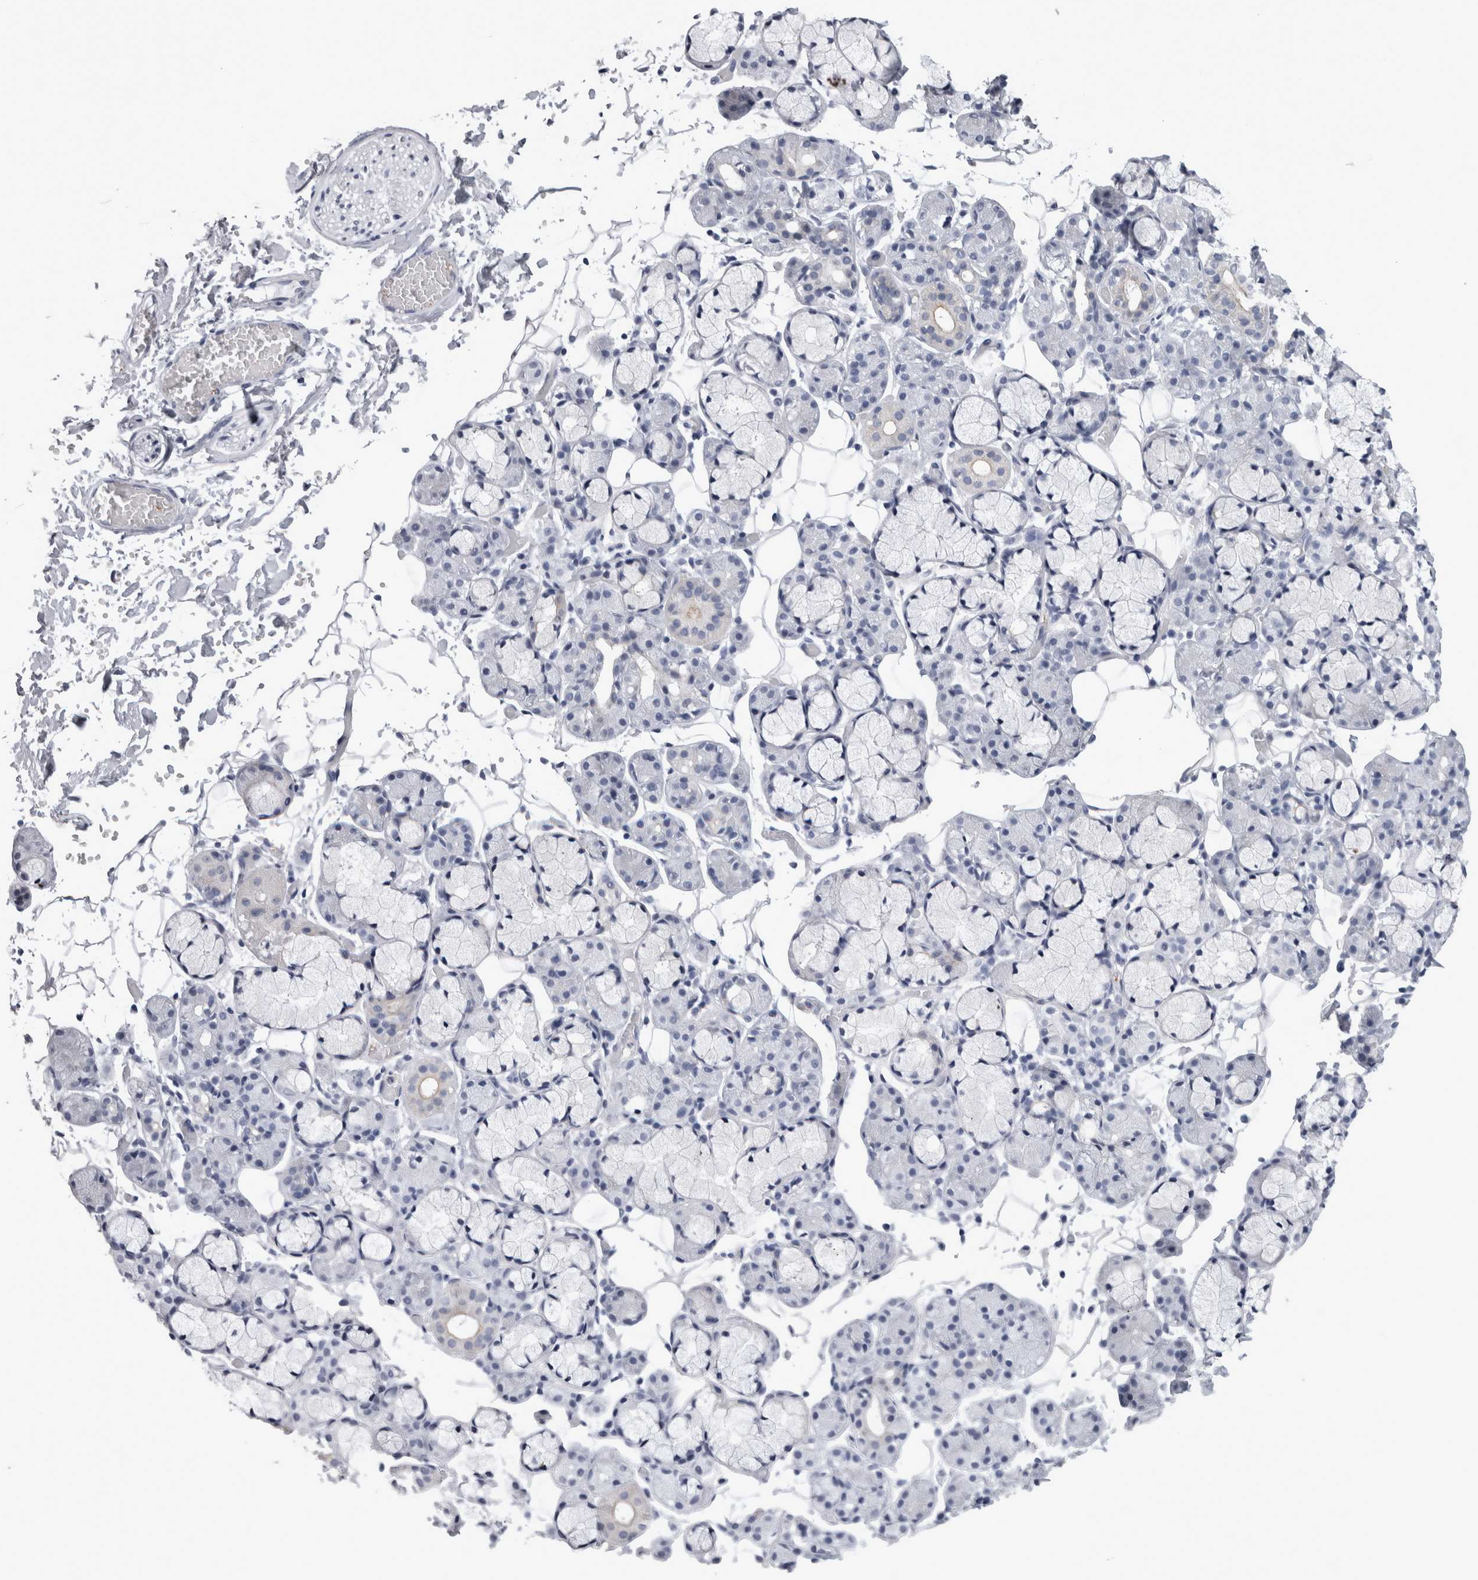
{"staining": {"intensity": "negative", "quantity": "none", "location": "none"}, "tissue": "salivary gland", "cell_type": "Glandular cells", "image_type": "normal", "snomed": [{"axis": "morphology", "description": "Normal tissue, NOS"}, {"axis": "topography", "description": "Salivary gland"}], "caption": "IHC histopathology image of unremarkable human salivary gland stained for a protein (brown), which shows no expression in glandular cells.", "gene": "ALDH8A1", "patient": {"sex": "male", "age": 63}}